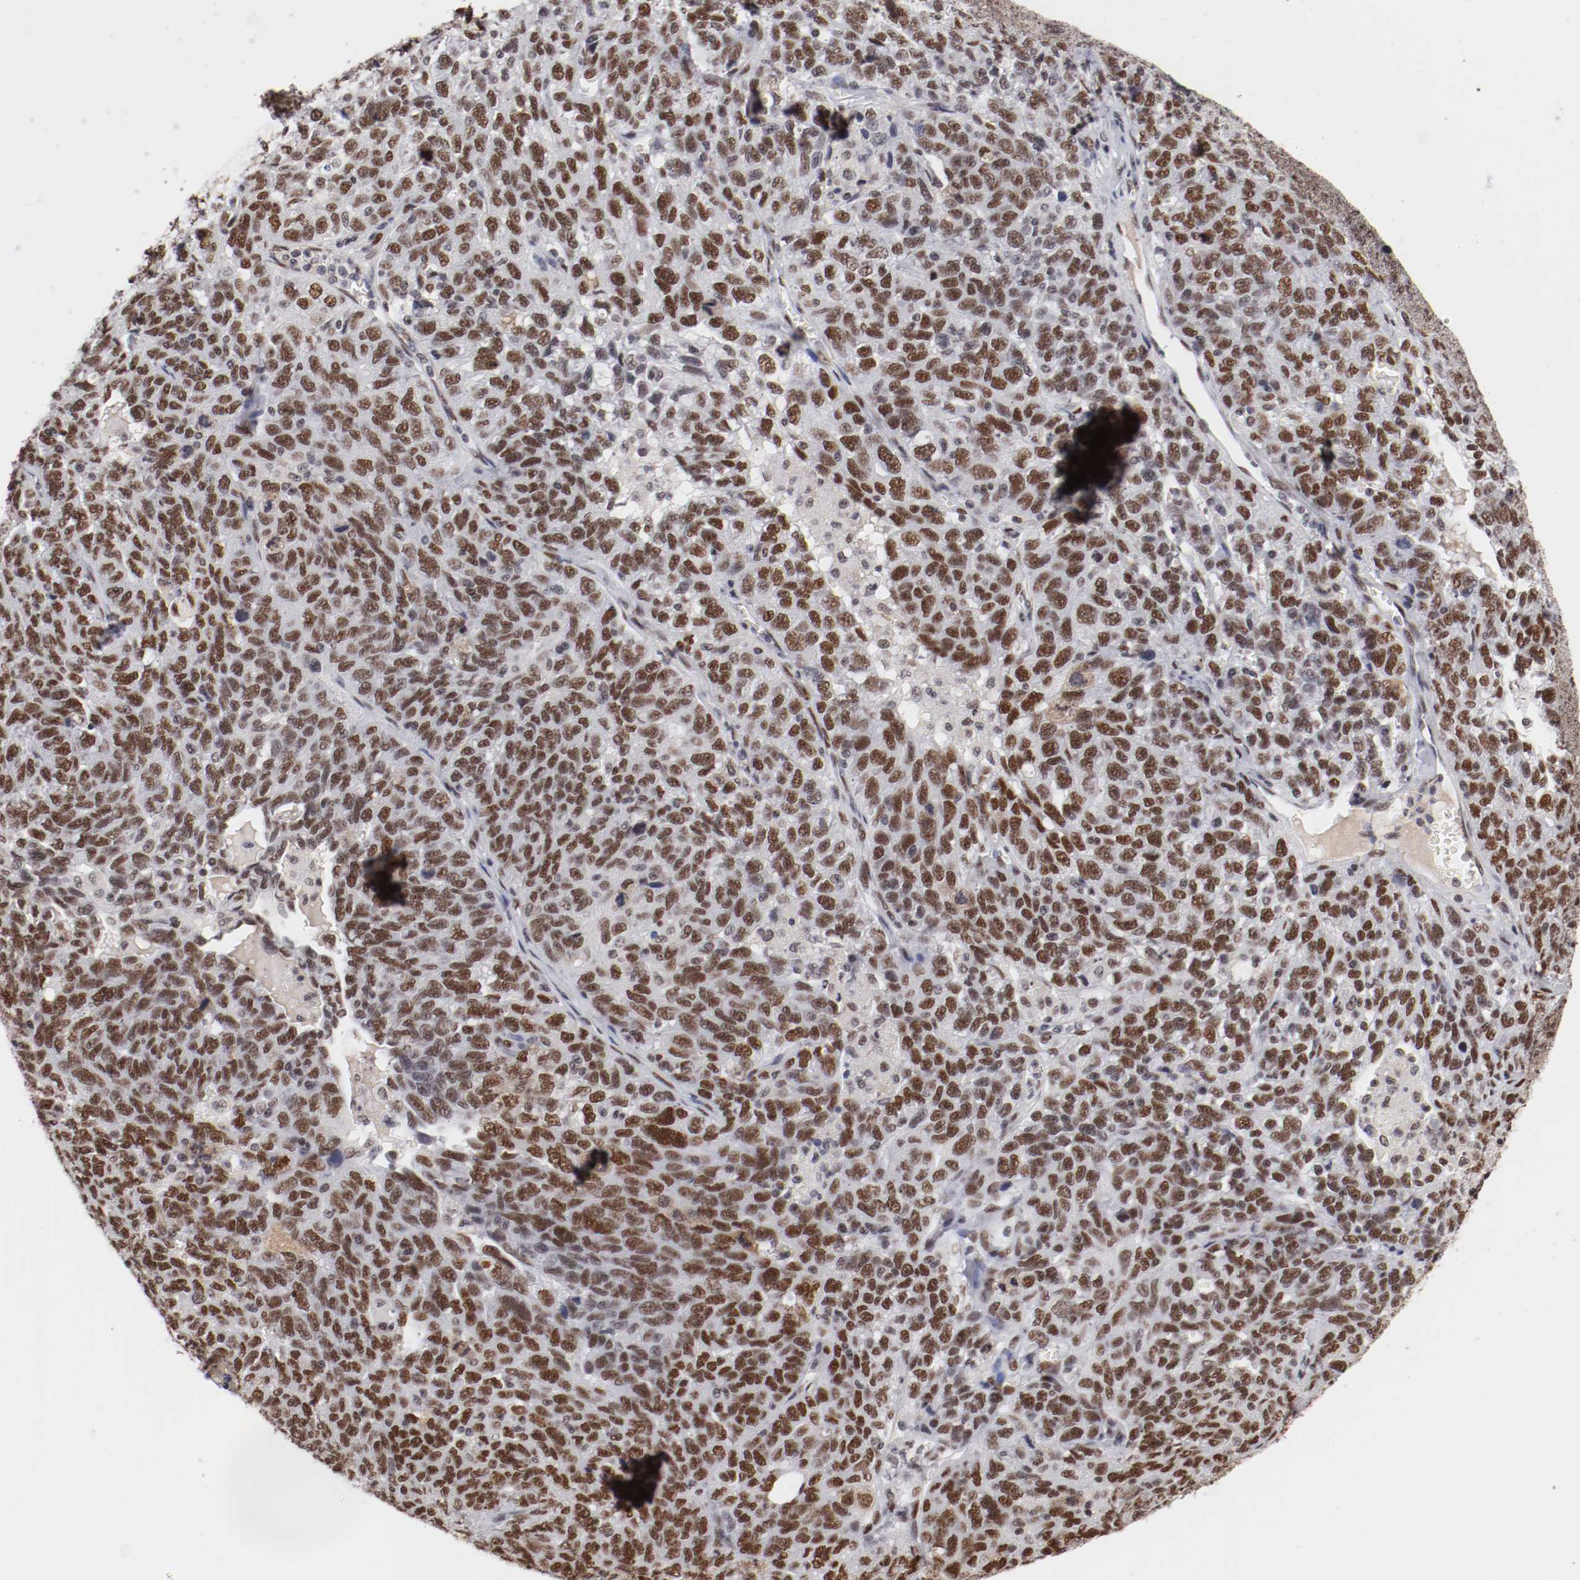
{"staining": {"intensity": "moderate", "quantity": ">75%", "location": "nuclear"}, "tissue": "ovarian cancer", "cell_type": "Tumor cells", "image_type": "cancer", "snomed": [{"axis": "morphology", "description": "Cystadenocarcinoma, serous, NOS"}, {"axis": "topography", "description": "Ovary"}], "caption": "Immunohistochemical staining of ovarian cancer displays medium levels of moderate nuclear staining in about >75% of tumor cells.", "gene": "TP53BP1", "patient": {"sex": "female", "age": 71}}